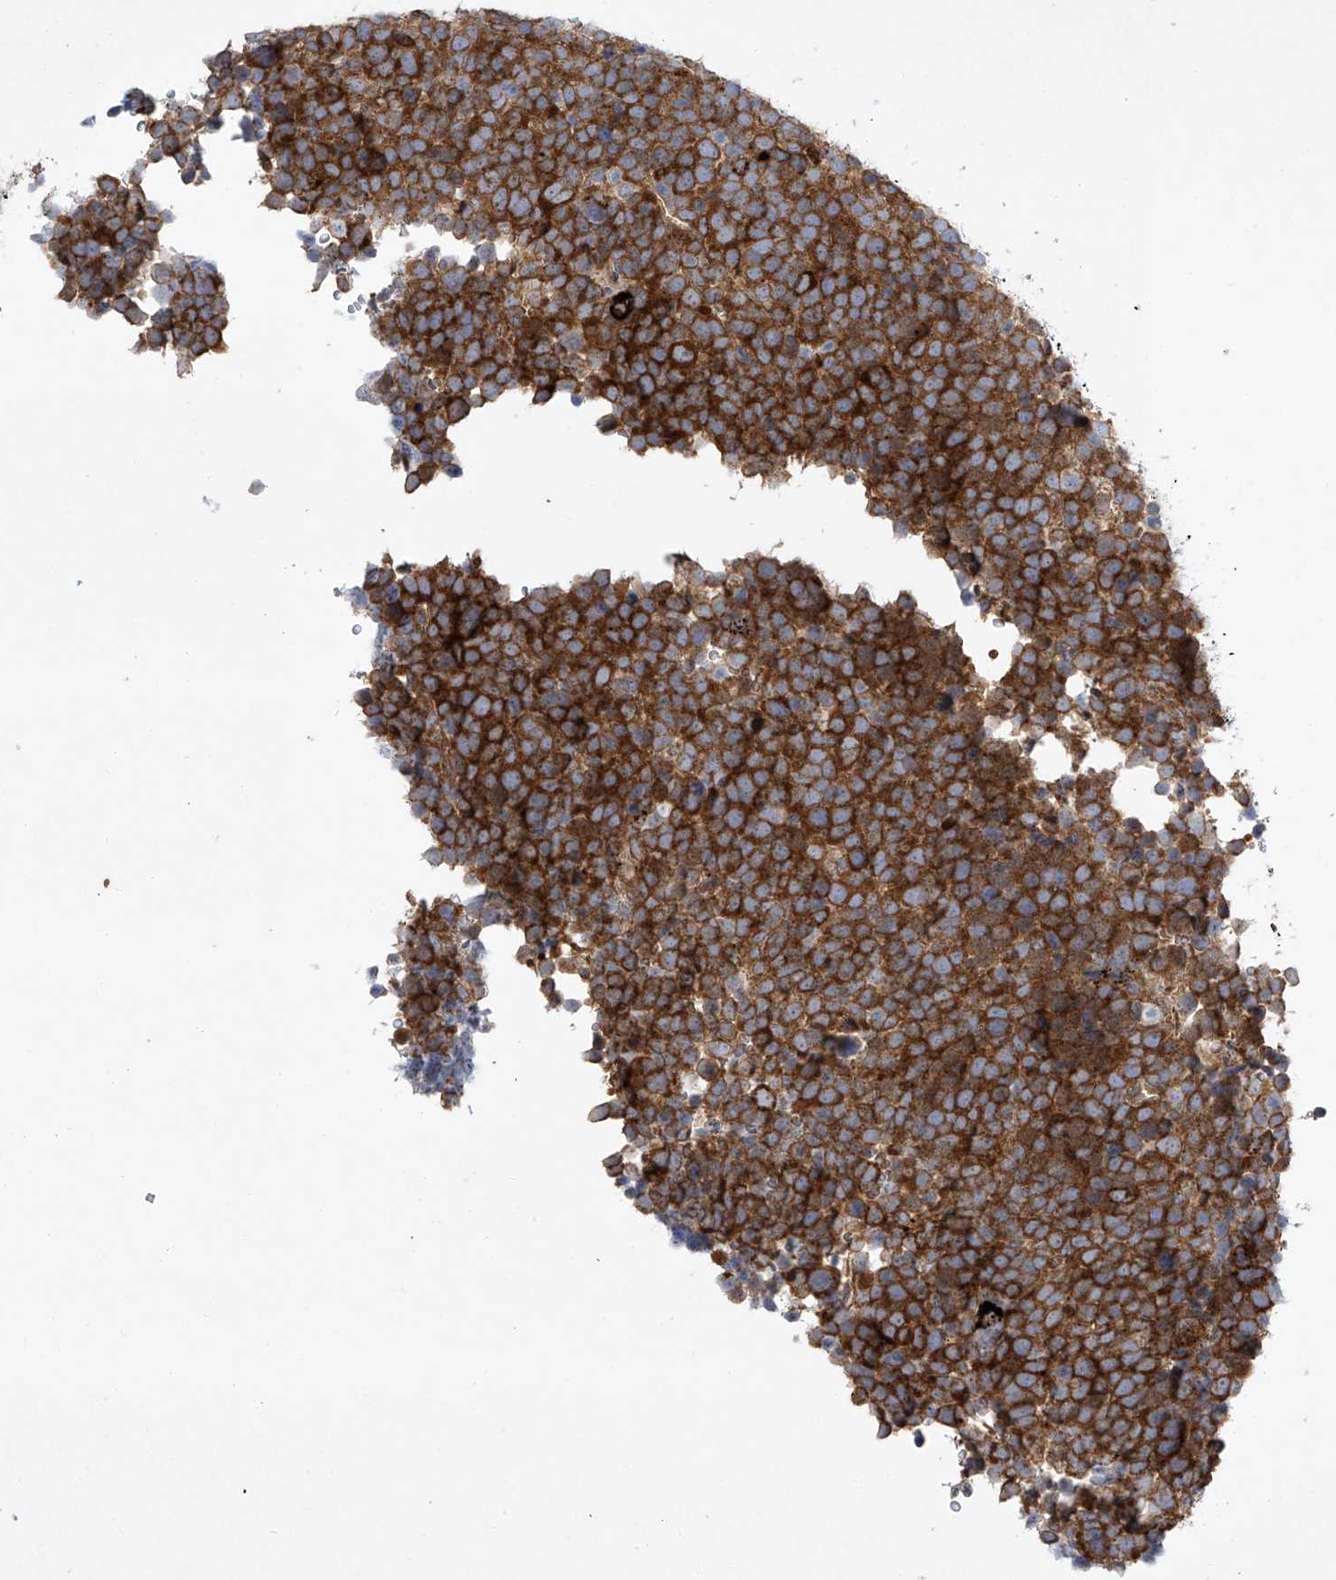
{"staining": {"intensity": "strong", "quantity": ">75%", "location": "cytoplasmic/membranous"}, "tissue": "urothelial cancer", "cell_type": "Tumor cells", "image_type": "cancer", "snomed": [{"axis": "morphology", "description": "Urothelial carcinoma, High grade"}, {"axis": "topography", "description": "Urinary bladder"}], "caption": "IHC histopathology image of human urothelial cancer stained for a protein (brown), which shows high levels of strong cytoplasmic/membranous expression in about >75% of tumor cells.", "gene": "TJAP1", "patient": {"sex": "female", "age": 82}}